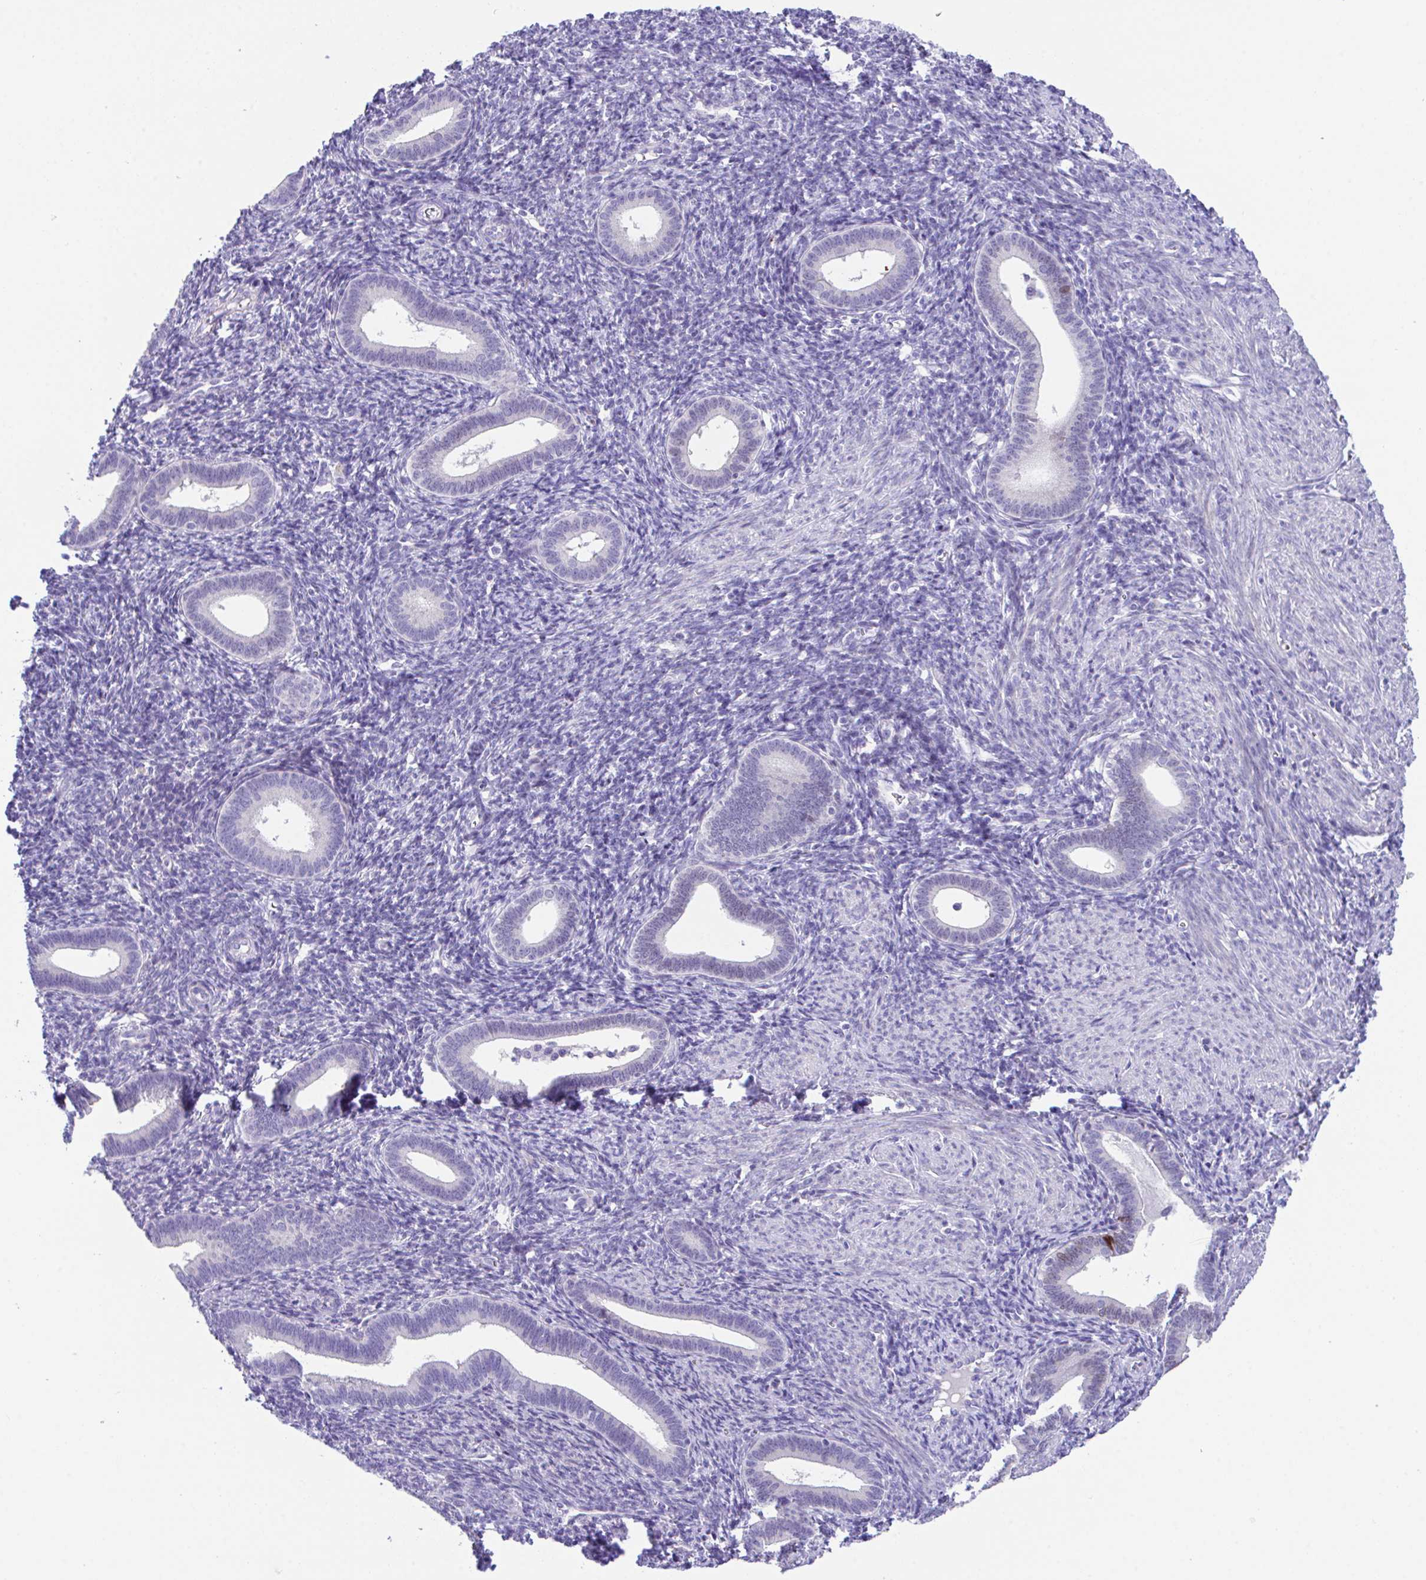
{"staining": {"intensity": "negative", "quantity": "none", "location": "none"}, "tissue": "endometrium", "cell_type": "Cells in endometrial stroma", "image_type": "normal", "snomed": [{"axis": "morphology", "description": "Normal tissue, NOS"}, {"axis": "topography", "description": "Endometrium"}], "caption": "A histopathology image of endometrium stained for a protein shows no brown staining in cells in endometrial stroma. (Brightfield microscopy of DAB (3,3'-diaminobenzidine) immunohistochemistry (IHC) at high magnification).", "gene": "SLC16A6", "patient": {"sex": "female", "age": 41}}